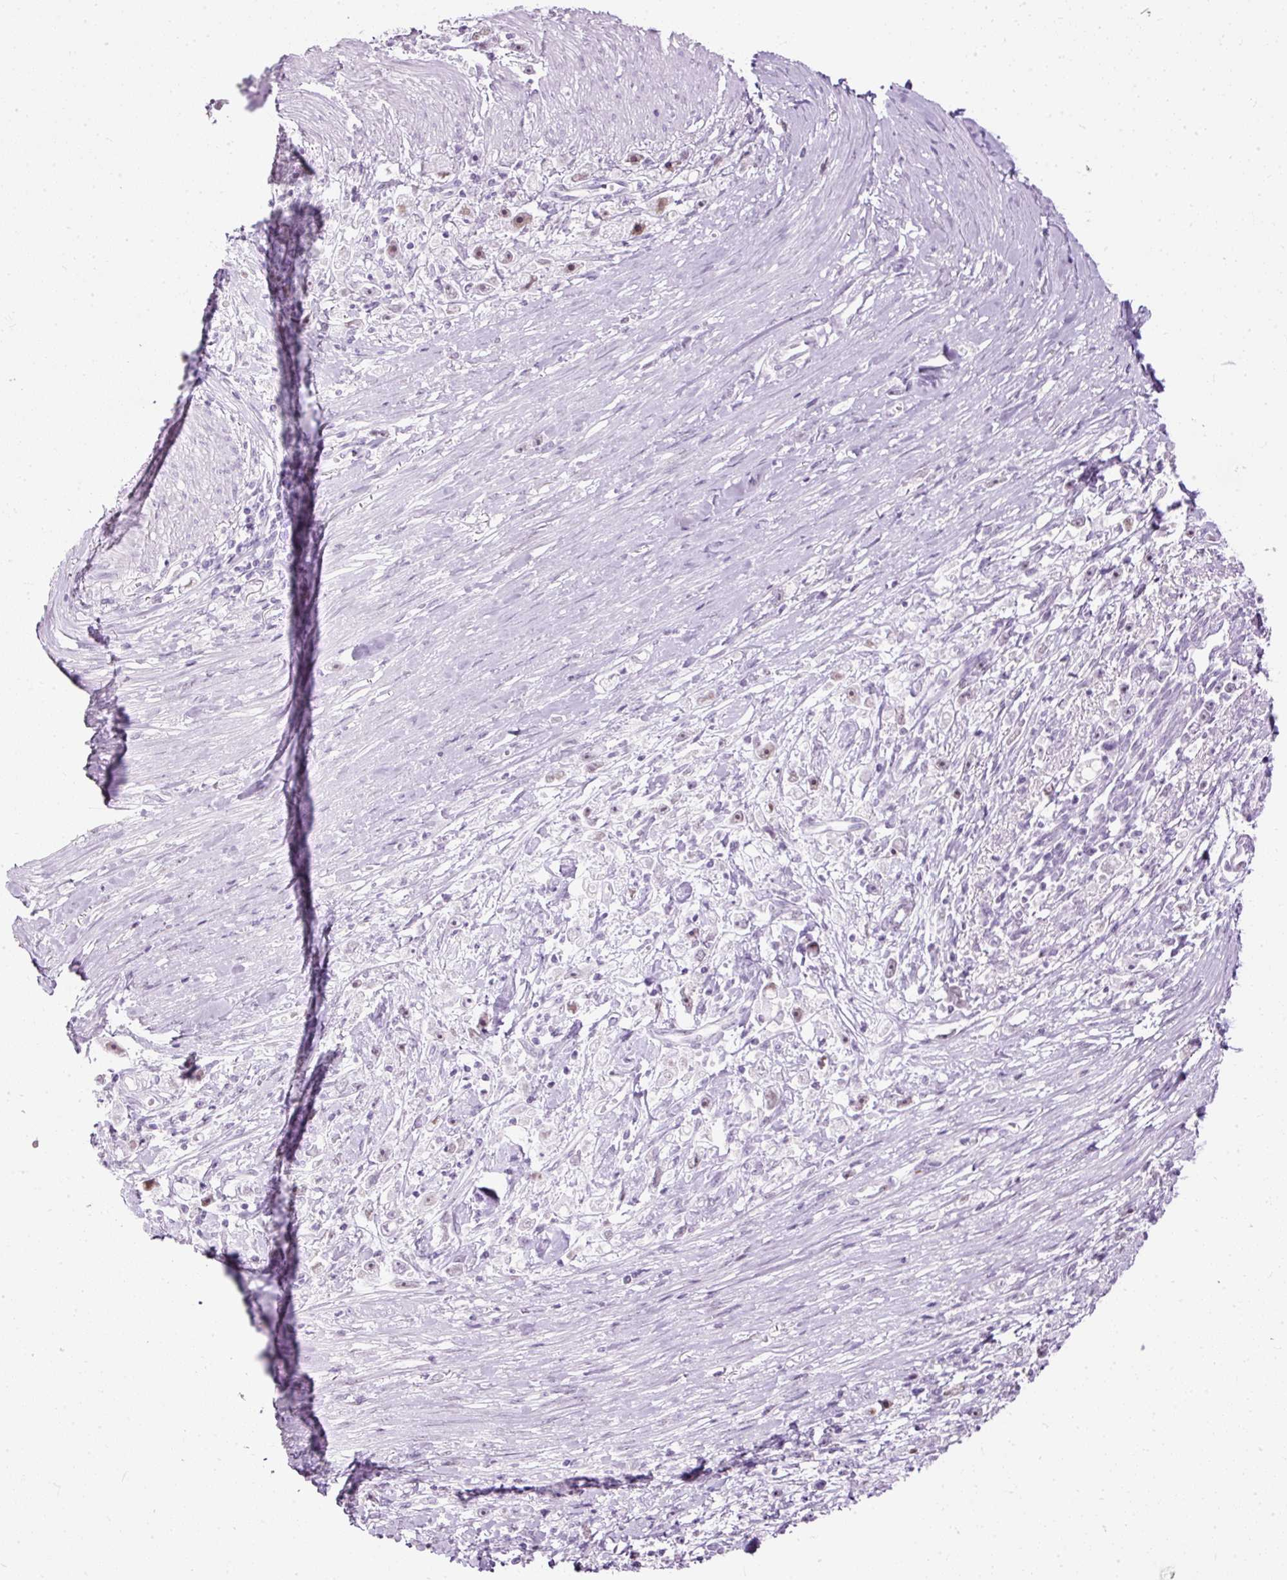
{"staining": {"intensity": "weak", "quantity": "25%-75%", "location": "nuclear"}, "tissue": "stomach cancer", "cell_type": "Tumor cells", "image_type": "cancer", "snomed": [{"axis": "morphology", "description": "Adenocarcinoma, NOS"}, {"axis": "topography", "description": "Stomach"}], "caption": "Protein expression analysis of stomach adenocarcinoma exhibits weak nuclear positivity in approximately 25%-75% of tumor cells. The staining was performed using DAB, with brown indicating positive protein expression. Nuclei are stained blue with hematoxylin.", "gene": "PDE6B", "patient": {"sex": "female", "age": 59}}